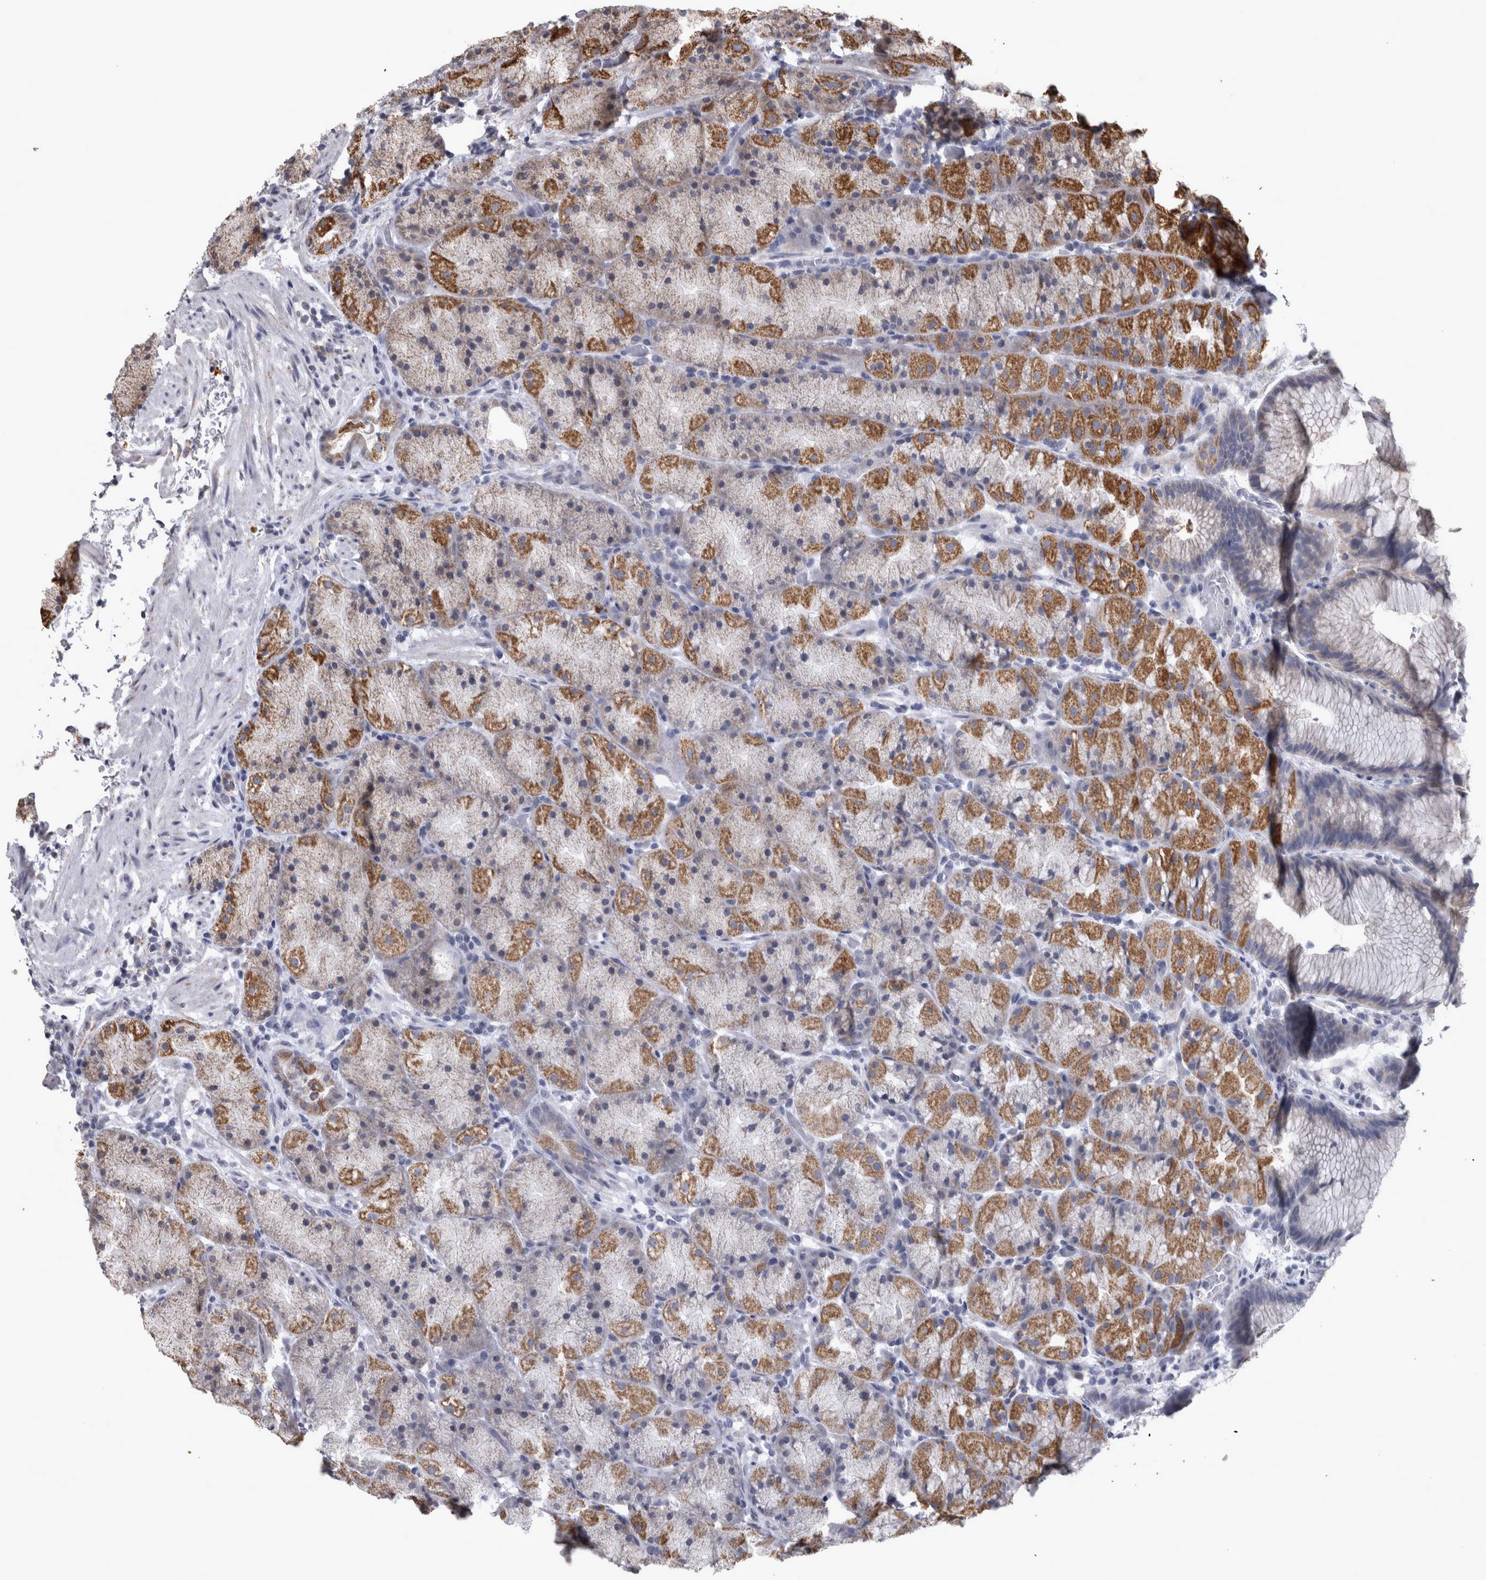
{"staining": {"intensity": "moderate", "quantity": "25%-75%", "location": "cytoplasmic/membranous"}, "tissue": "stomach", "cell_type": "Glandular cells", "image_type": "normal", "snomed": [{"axis": "morphology", "description": "Normal tissue, NOS"}, {"axis": "topography", "description": "Stomach, upper"}, {"axis": "topography", "description": "Stomach"}], "caption": "Immunohistochemical staining of normal human stomach displays moderate cytoplasmic/membranous protein expression in about 25%-75% of glandular cells.", "gene": "DBT", "patient": {"sex": "male", "age": 48}}